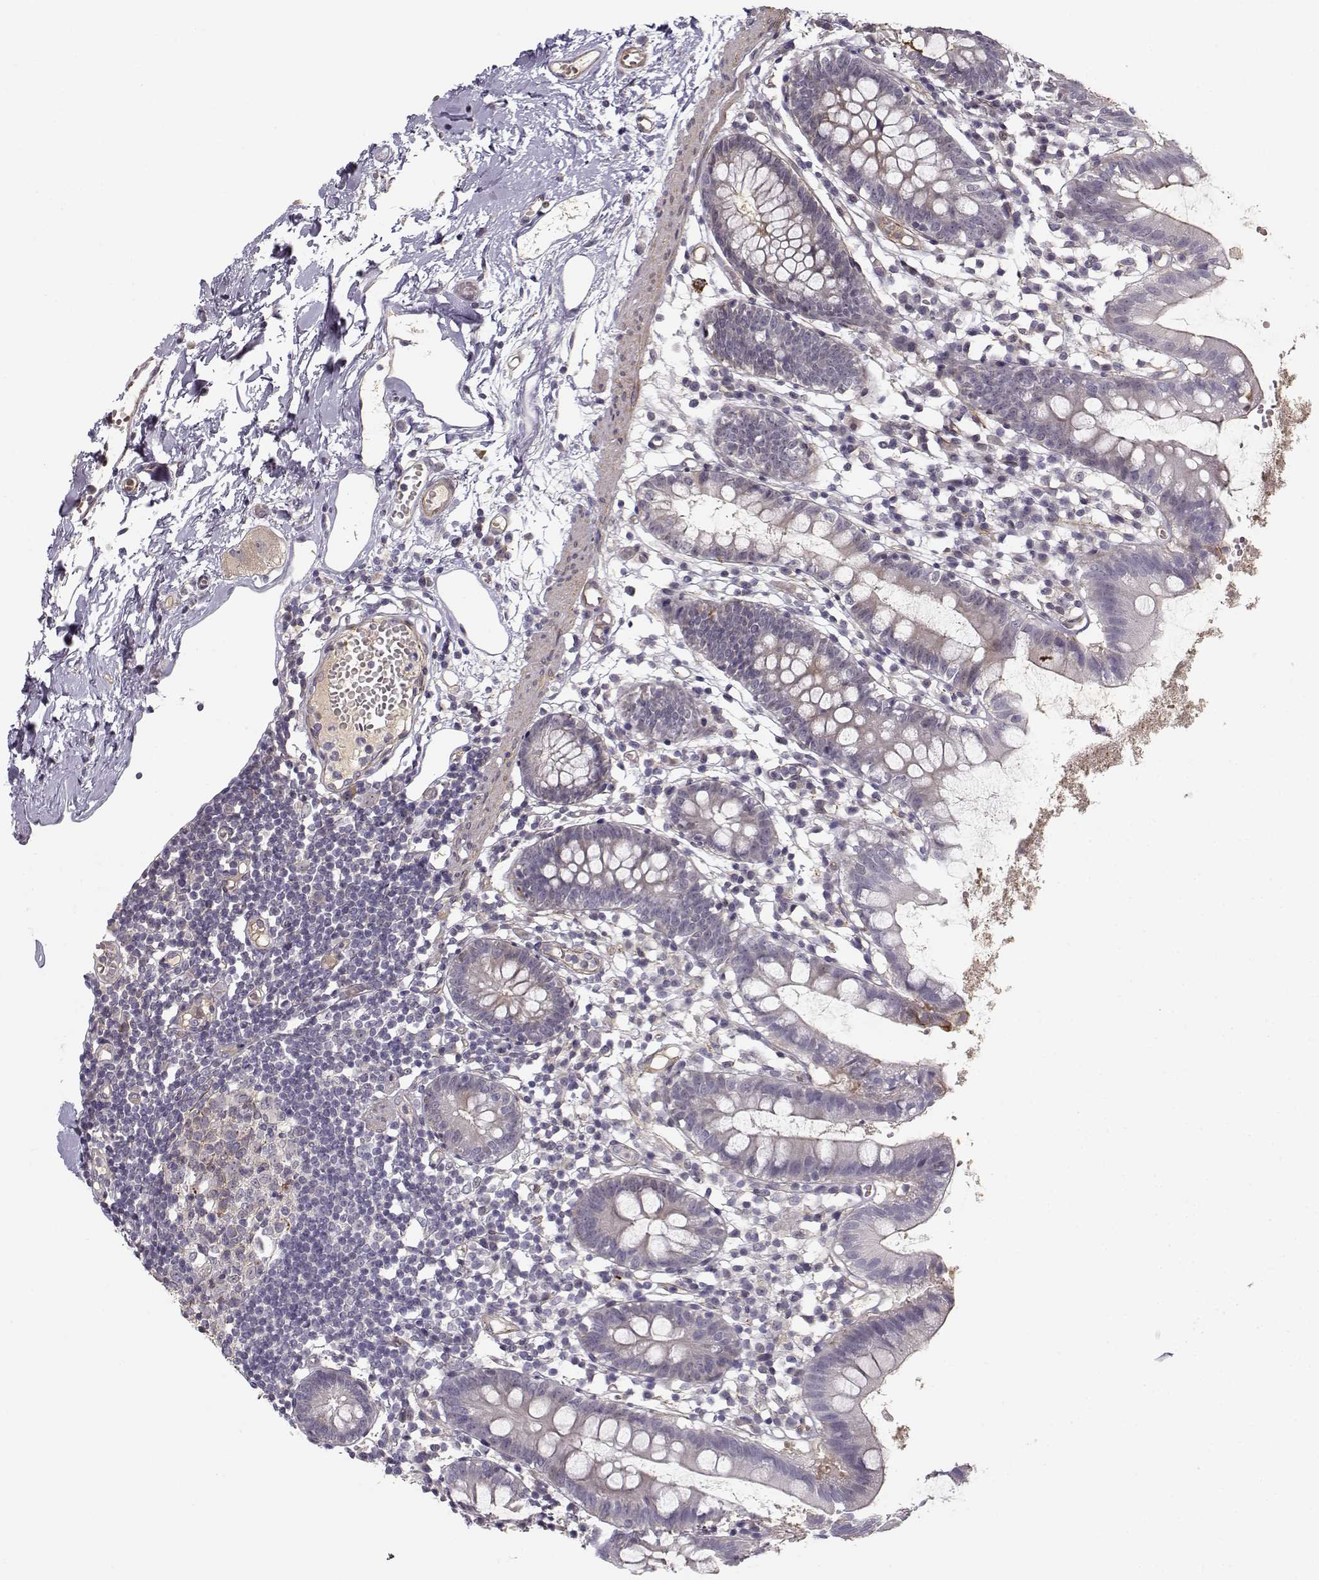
{"staining": {"intensity": "moderate", "quantity": "<25%", "location": "cytoplasmic/membranous"}, "tissue": "small intestine", "cell_type": "Glandular cells", "image_type": "normal", "snomed": [{"axis": "morphology", "description": "Normal tissue, NOS"}, {"axis": "topography", "description": "Small intestine"}], "caption": "A brown stain shows moderate cytoplasmic/membranous positivity of a protein in glandular cells of benign human small intestine. (Brightfield microscopy of DAB IHC at high magnification).", "gene": "RGS9BP", "patient": {"sex": "female", "age": 90}}